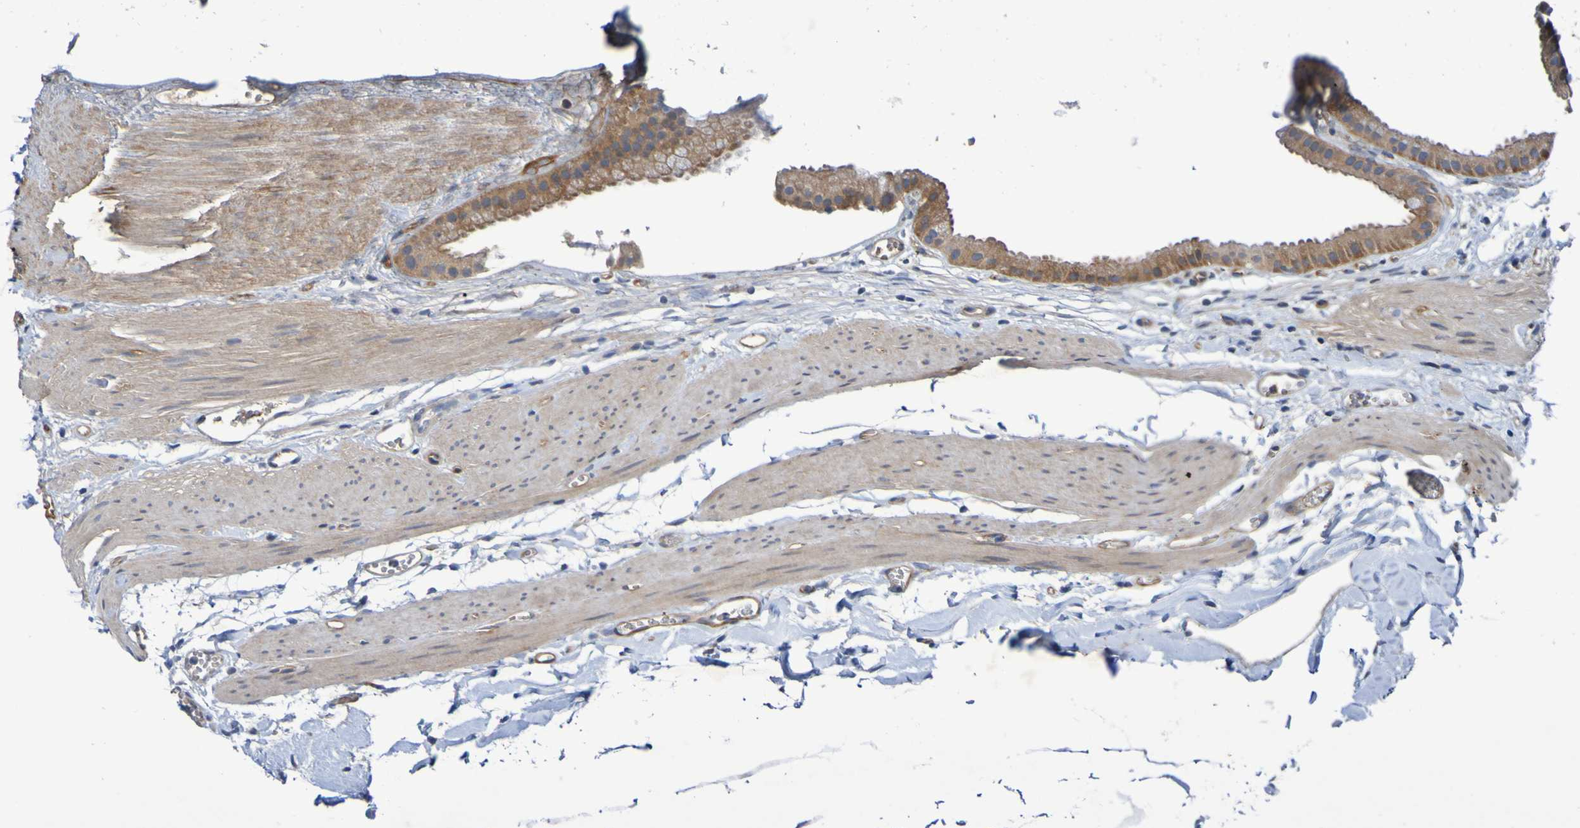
{"staining": {"intensity": "moderate", "quantity": ">75%", "location": "cytoplasmic/membranous"}, "tissue": "gallbladder", "cell_type": "Glandular cells", "image_type": "normal", "snomed": [{"axis": "morphology", "description": "Normal tissue, NOS"}, {"axis": "topography", "description": "Gallbladder"}], "caption": "Immunohistochemistry (IHC) (DAB) staining of unremarkable human gallbladder displays moderate cytoplasmic/membranous protein positivity in approximately >75% of glandular cells.", "gene": "SDK1", "patient": {"sex": "female", "age": 64}}